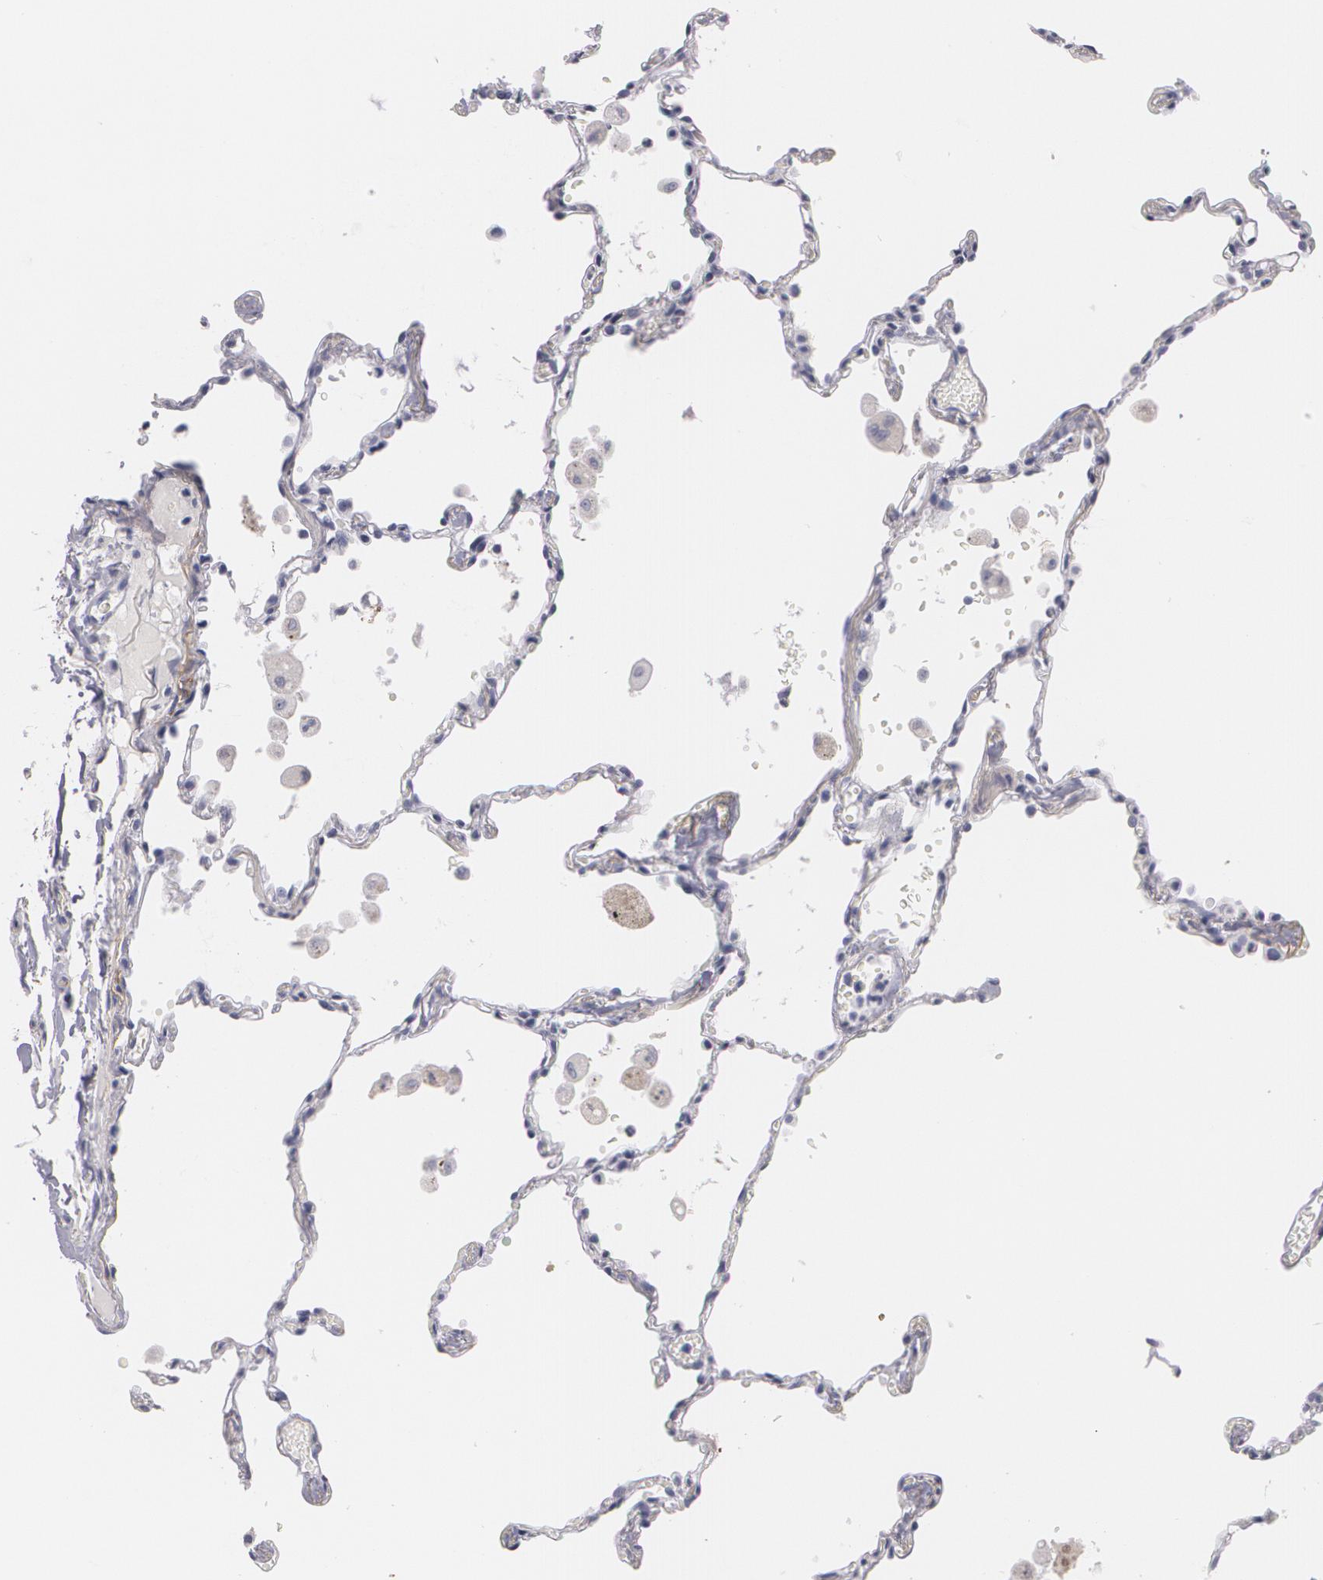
{"staining": {"intensity": "negative", "quantity": "none", "location": "none"}, "tissue": "lung", "cell_type": "Alveolar cells", "image_type": "normal", "snomed": [{"axis": "morphology", "description": "Normal tissue, NOS"}, {"axis": "topography", "description": "Lung"}], "caption": "This is an IHC image of benign human lung. There is no expression in alveolar cells.", "gene": "NGFR", "patient": {"sex": "male", "age": 71}}